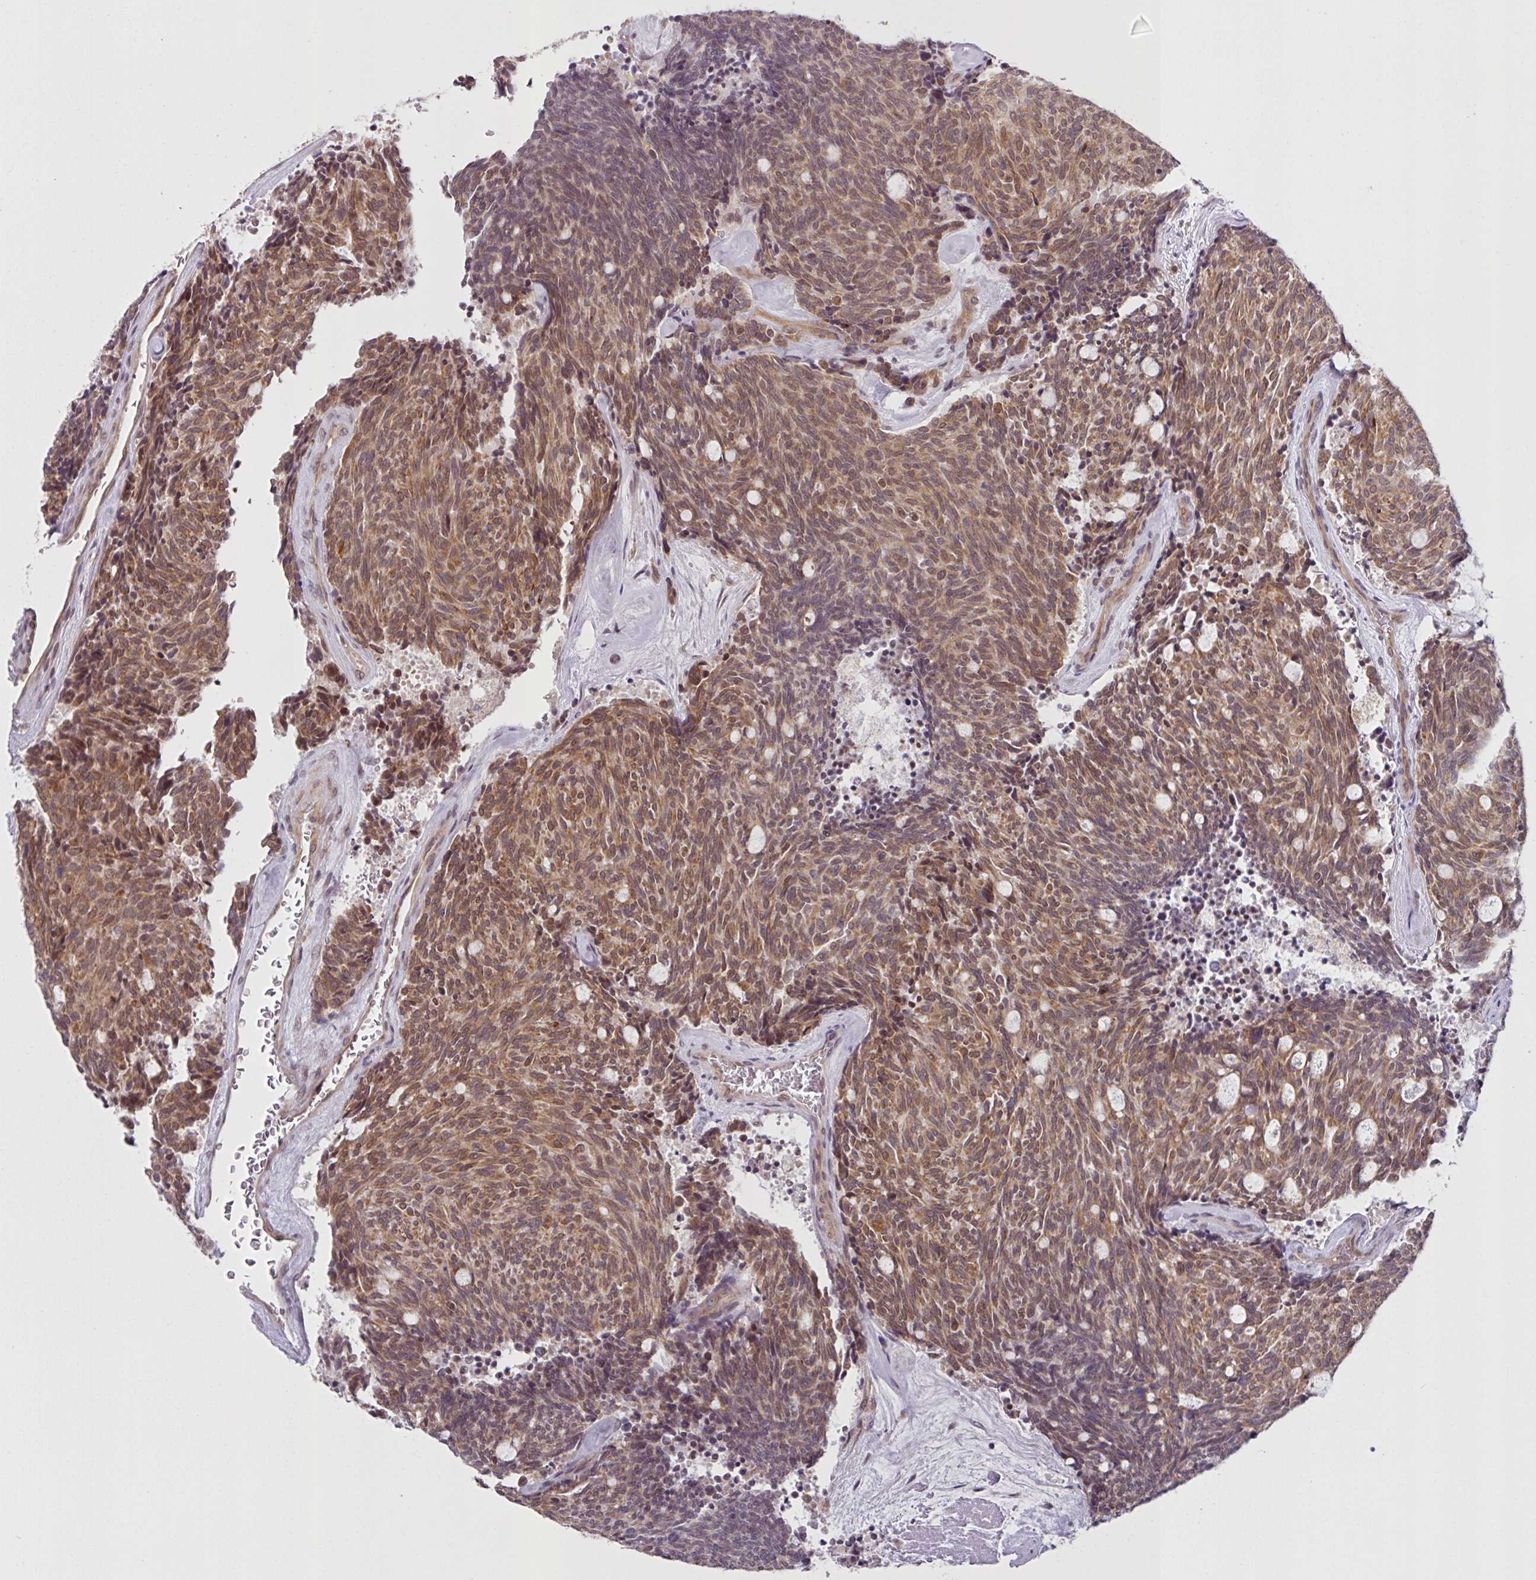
{"staining": {"intensity": "moderate", "quantity": ">75%", "location": "cytoplasmic/membranous,nuclear"}, "tissue": "carcinoid", "cell_type": "Tumor cells", "image_type": "cancer", "snomed": [{"axis": "morphology", "description": "Carcinoid, malignant, NOS"}, {"axis": "topography", "description": "Pancreas"}], "caption": "Malignant carcinoid was stained to show a protein in brown. There is medium levels of moderate cytoplasmic/membranous and nuclear positivity in approximately >75% of tumor cells.", "gene": "CAMLG", "patient": {"sex": "female", "age": 54}}